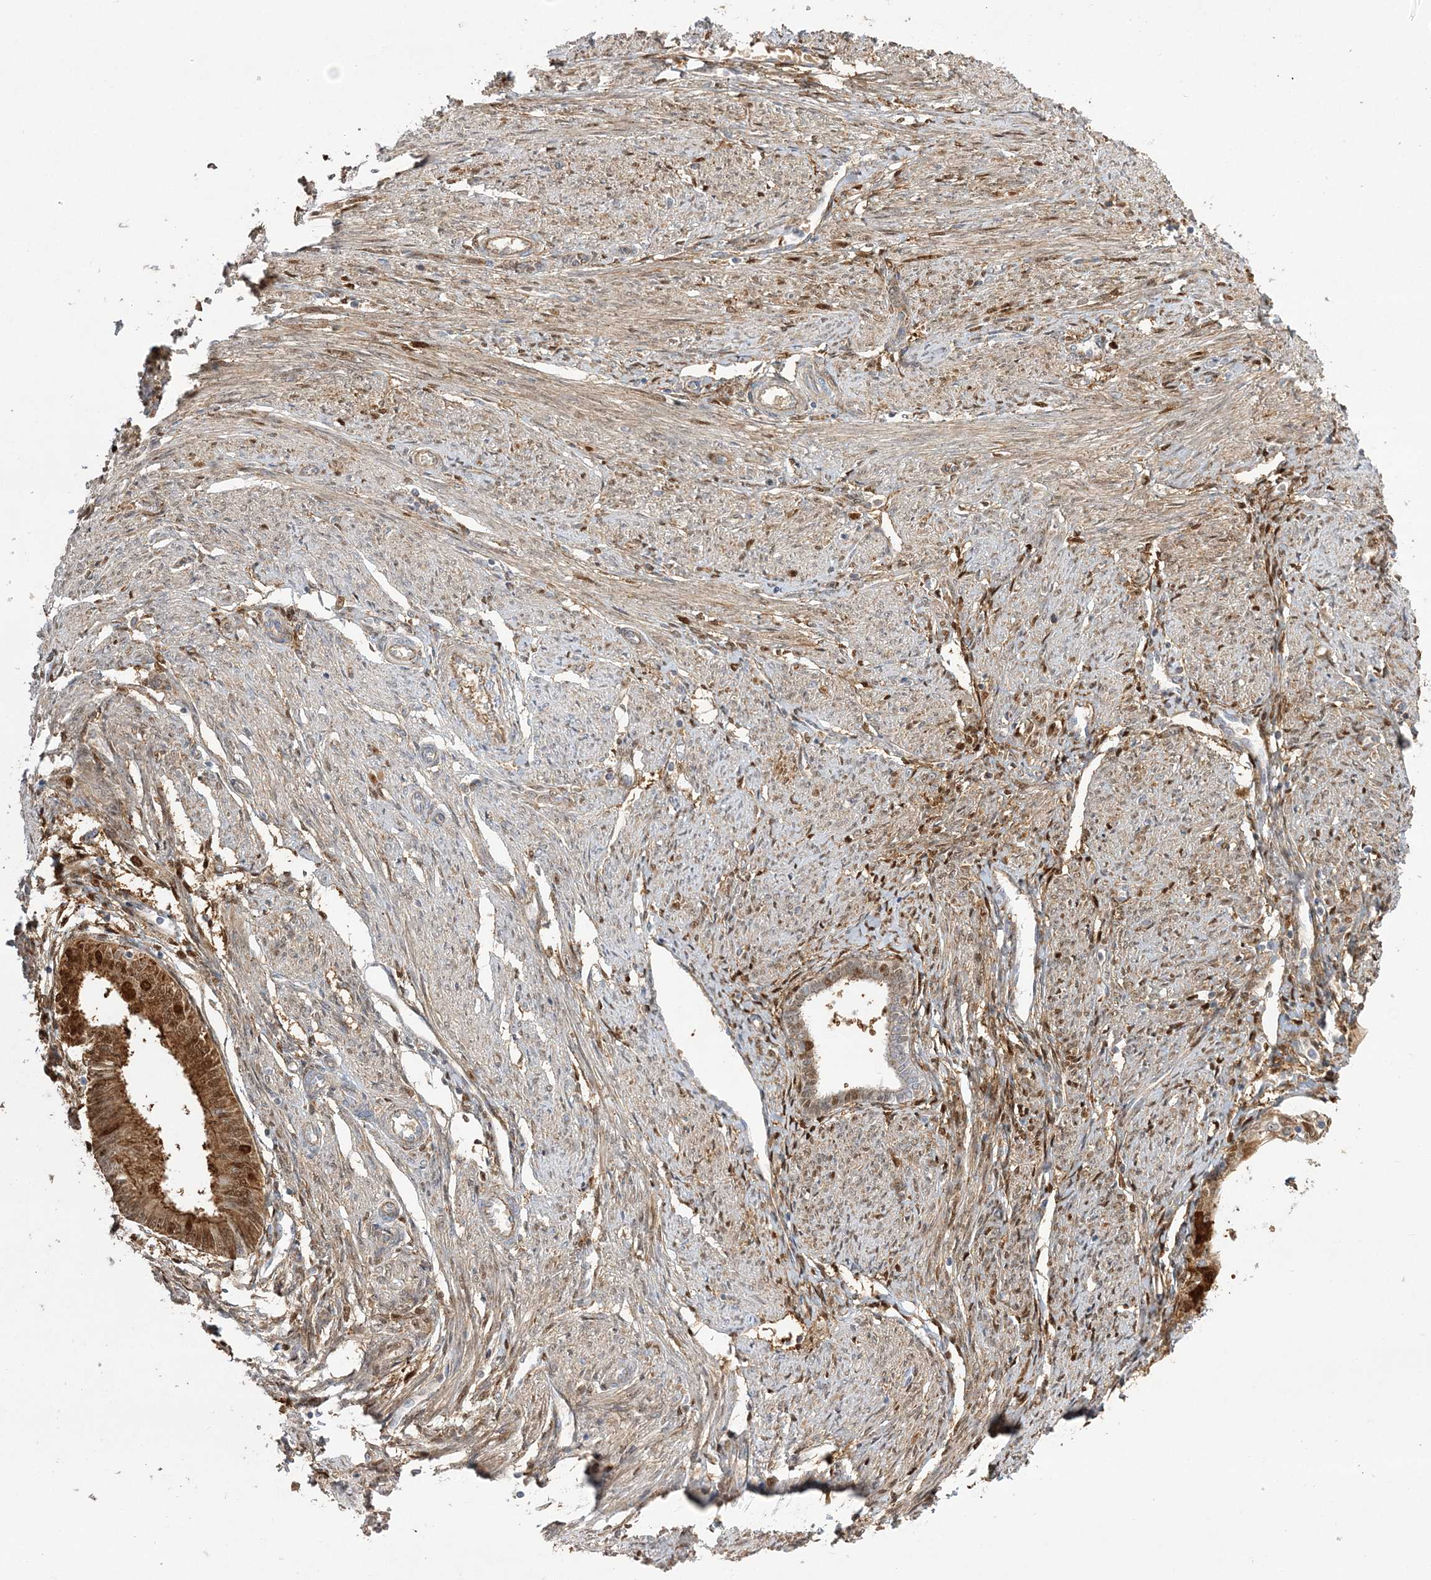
{"staining": {"intensity": "strong", "quantity": ">75%", "location": "cytoplasmic/membranous,nuclear"}, "tissue": "endometrial cancer", "cell_type": "Tumor cells", "image_type": "cancer", "snomed": [{"axis": "morphology", "description": "Adenocarcinoma, NOS"}, {"axis": "topography", "description": "Endometrium"}], "caption": "A brown stain highlights strong cytoplasmic/membranous and nuclear staining of a protein in human endometrial adenocarcinoma tumor cells. (IHC, brightfield microscopy, high magnification).", "gene": "NPM3", "patient": {"sex": "female", "age": 58}}